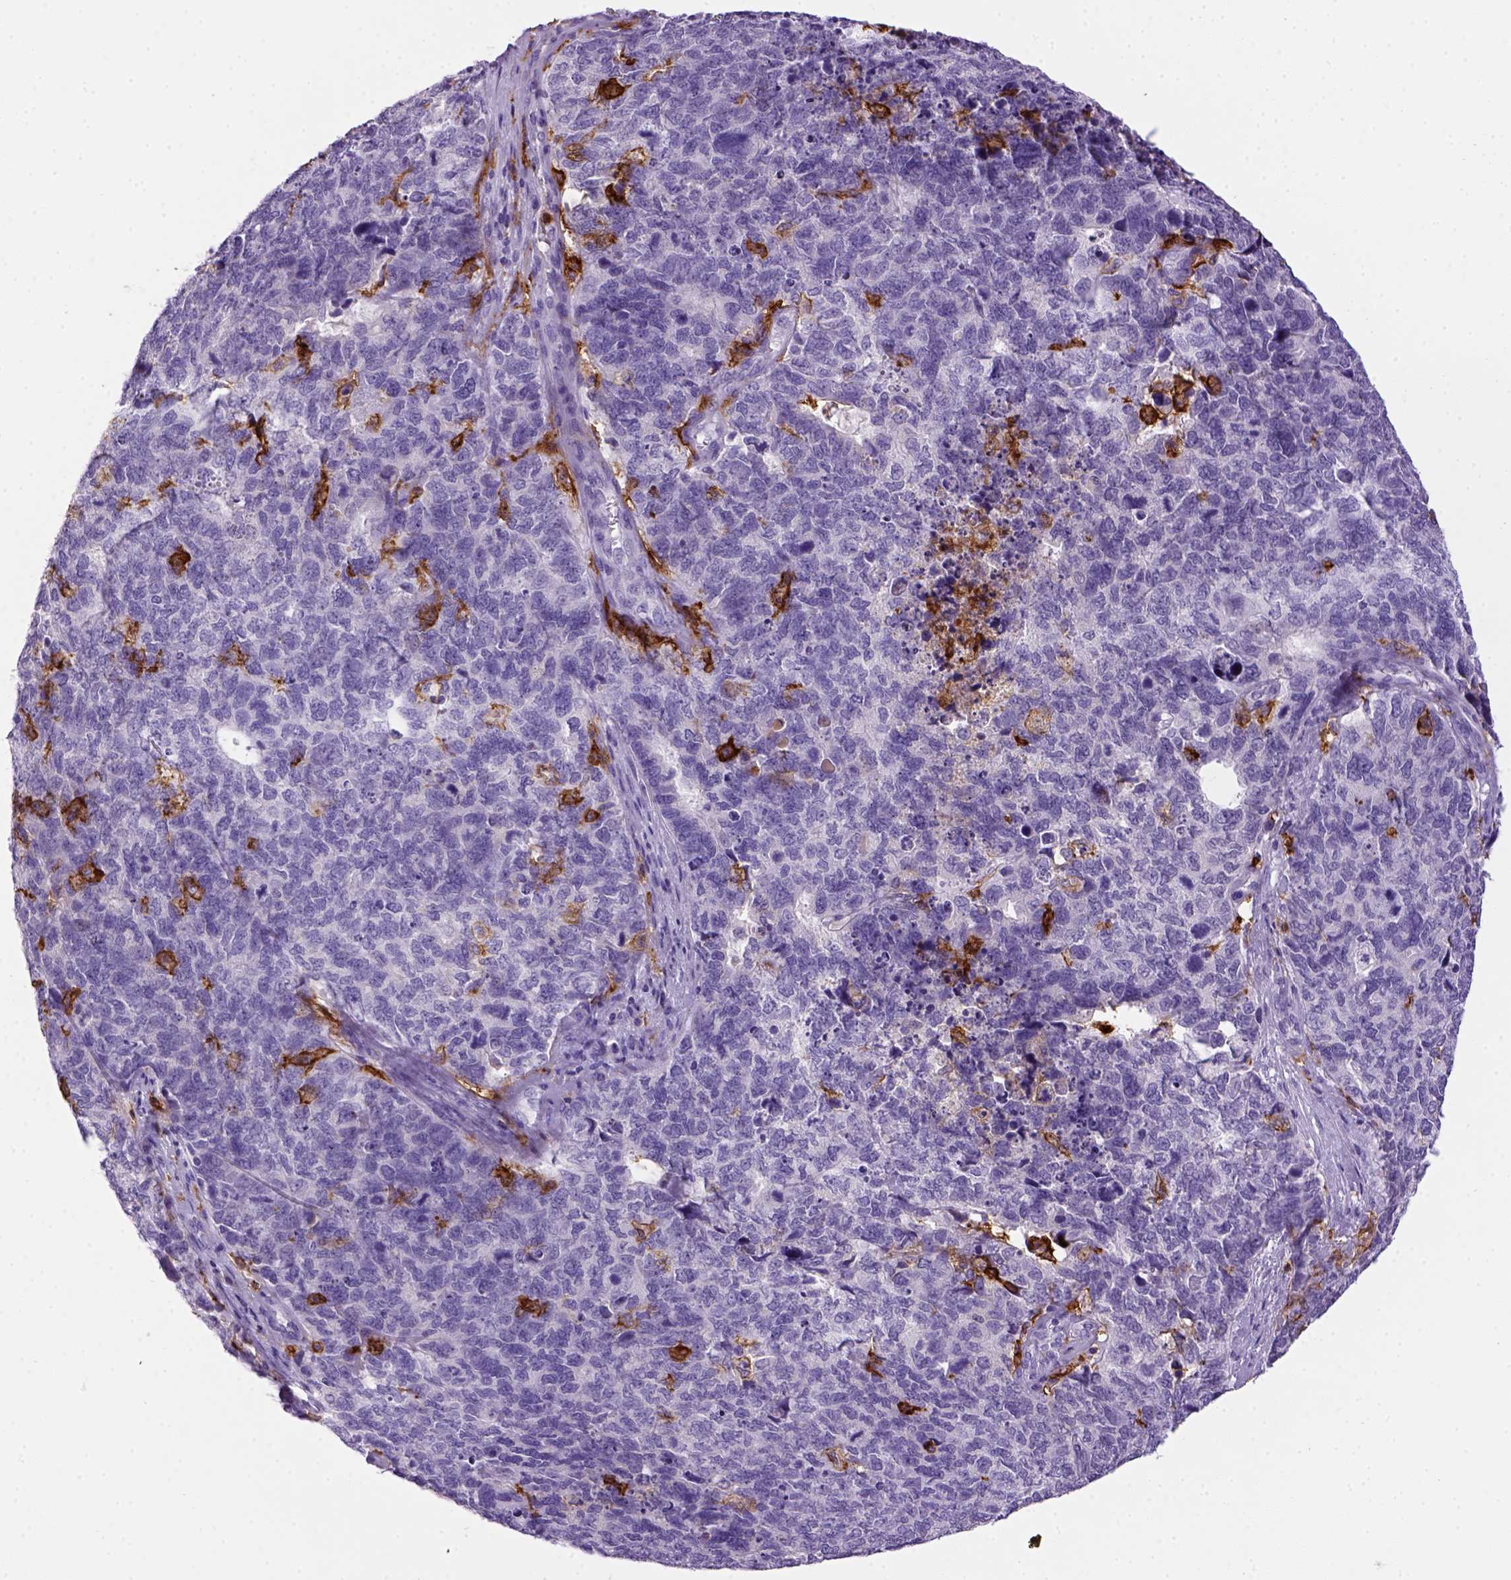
{"staining": {"intensity": "negative", "quantity": "none", "location": "none"}, "tissue": "cervical cancer", "cell_type": "Tumor cells", "image_type": "cancer", "snomed": [{"axis": "morphology", "description": "Squamous cell carcinoma, NOS"}, {"axis": "topography", "description": "Cervix"}], "caption": "This is an immunohistochemistry histopathology image of human cervical cancer. There is no staining in tumor cells.", "gene": "CD14", "patient": {"sex": "female", "age": 63}}